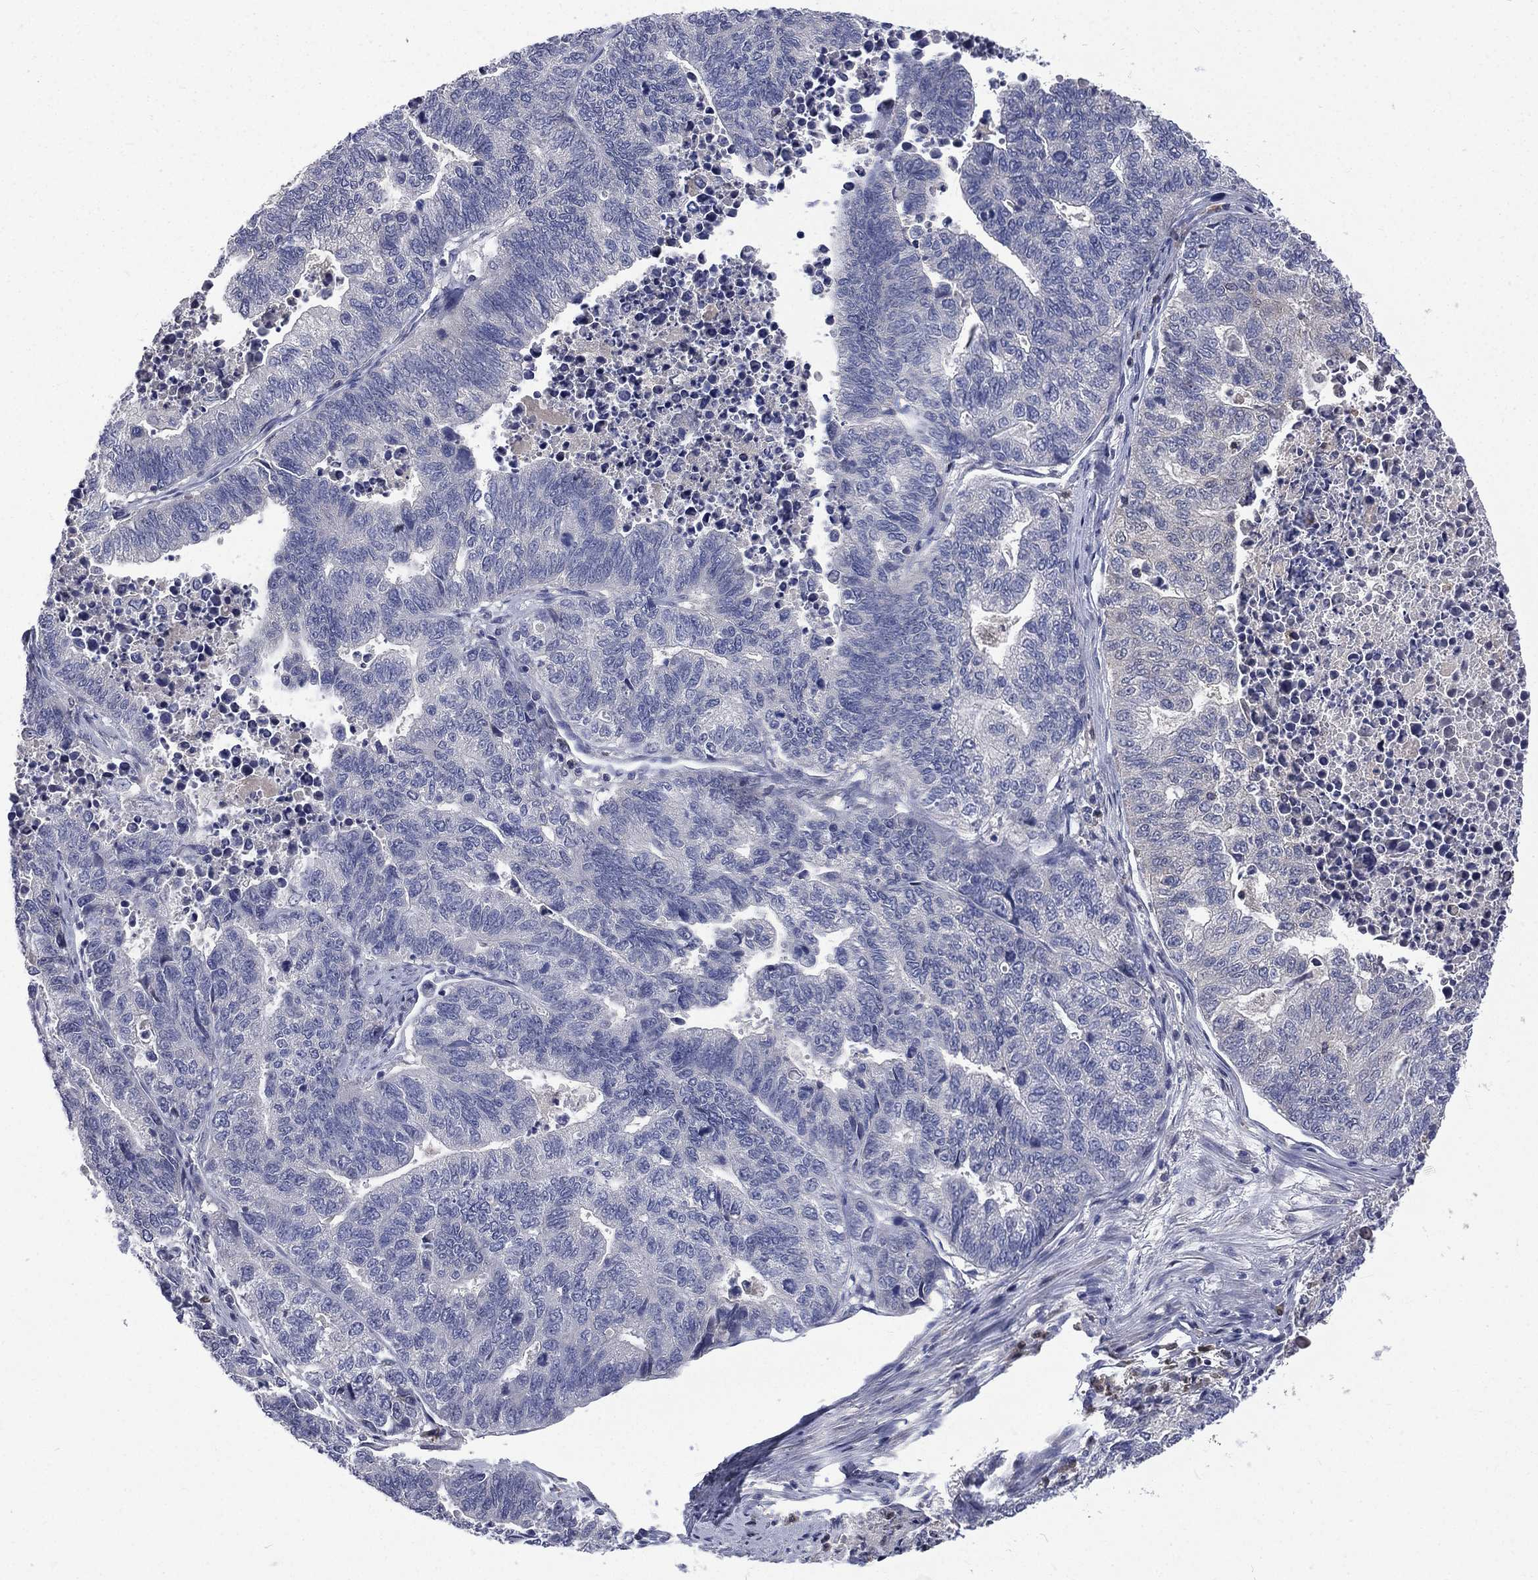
{"staining": {"intensity": "negative", "quantity": "none", "location": "none"}, "tissue": "stomach cancer", "cell_type": "Tumor cells", "image_type": "cancer", "snomed": [{"axis": "morphology", "description": "Adenocarcinoma, NOS"}, {"axis": "topography", "description": "Stomach, upper"}], "caption": "This is an IHC photomicrograph of human stomach cancer (adenocarcinoma). There is no expression in tumor cells.", "gene": "CA12", "patient": {"sex": "female", "age": 67}}